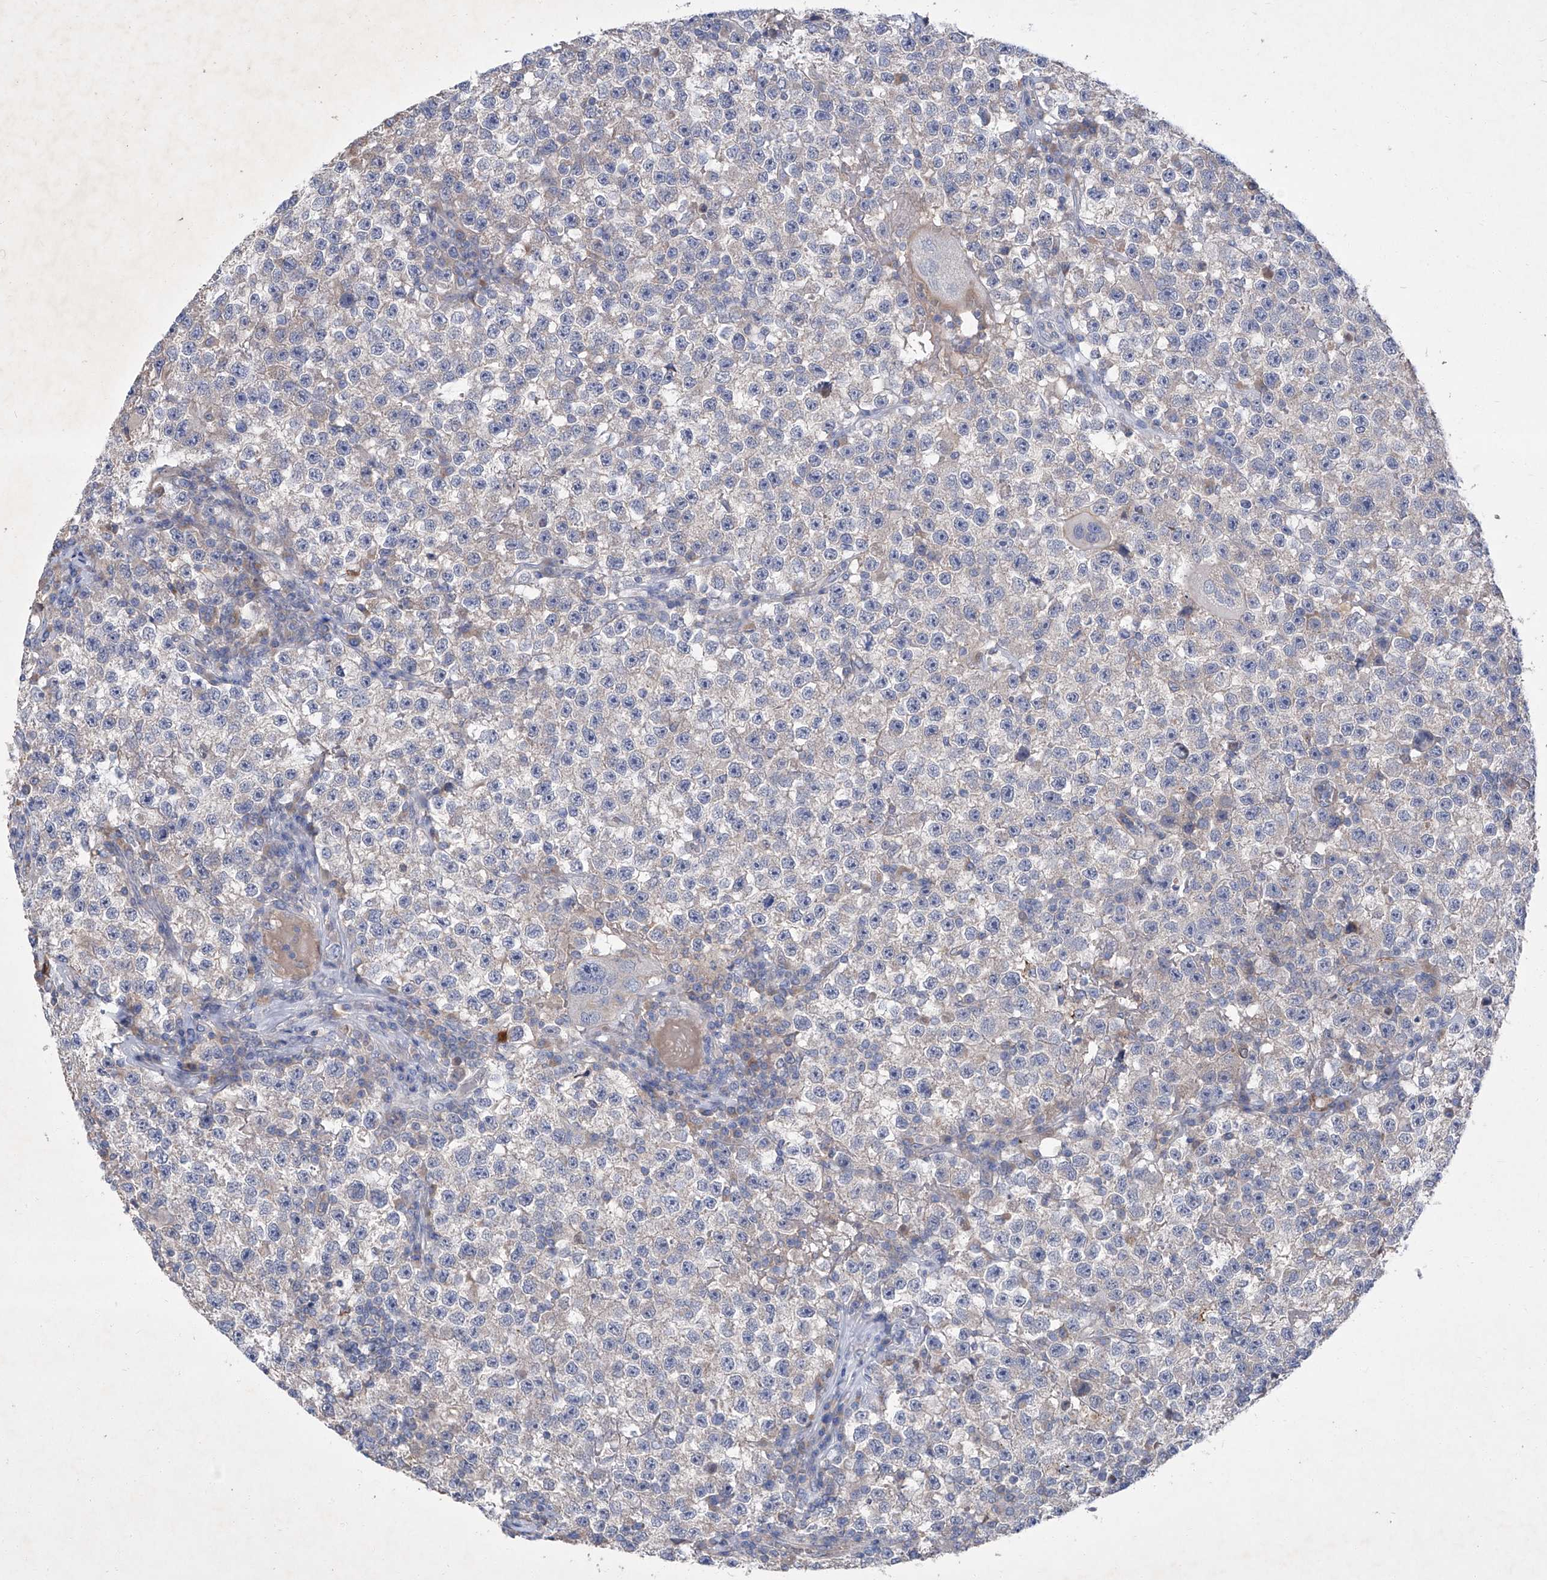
{"staining": {"intensity": "weak", "quantity": "<25%", "location": "cytoplasmic/membranous"}, "tissue": "testis cancer", "cell_type": "Tumor cells", "image_type": "cancer", "snomed": [{"axis": "morphology", "description": "Seminoma, NOS"}, {"axis": "topography", "description": "Testis"}], "caption": "The histopathology image exhibits no staining of tumor cells in testis seminoma.", "gene": "SBK2", "patient": {"sex": "male", "age": 22}}